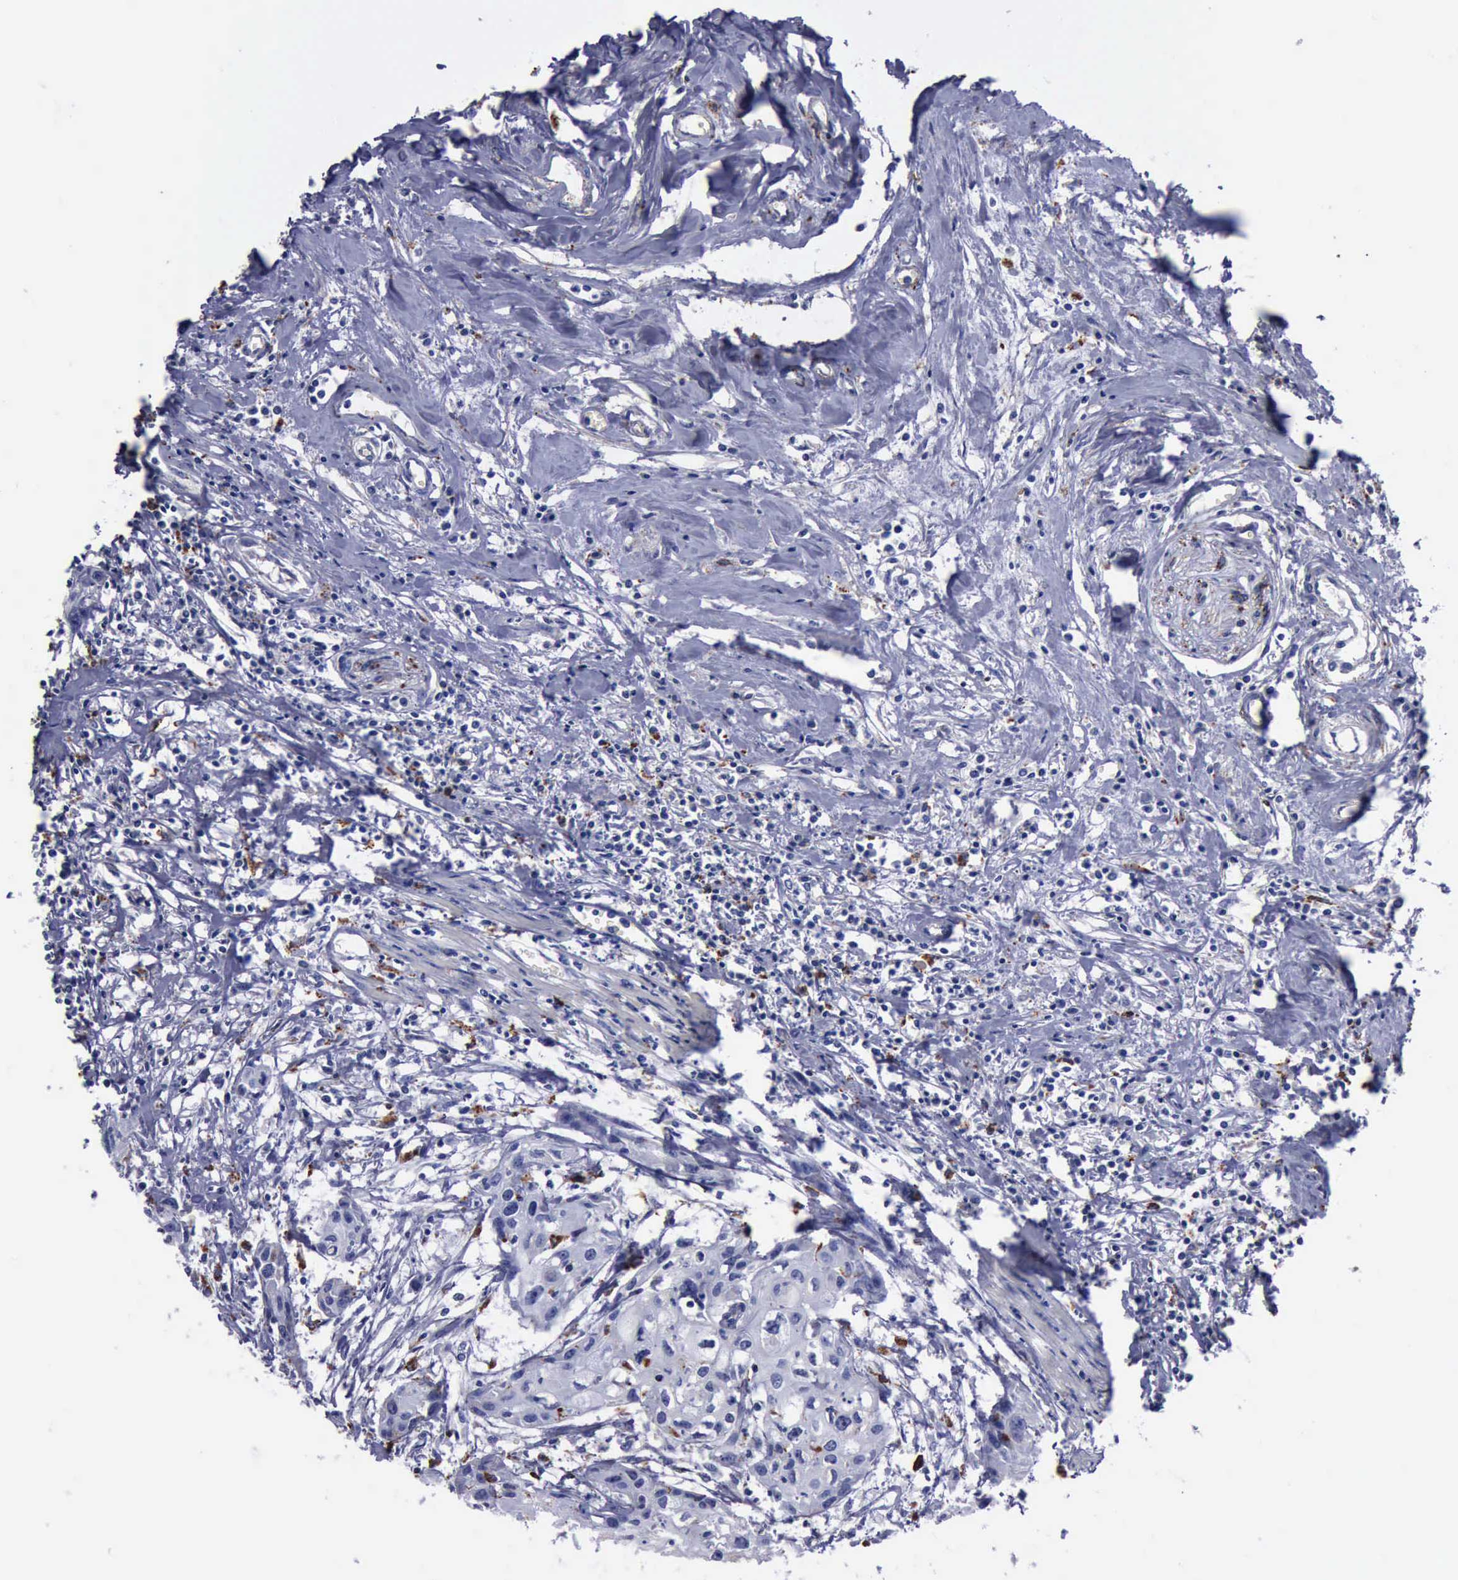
{"staining": {"intensity": "moderate", "quantity": "<25%", "location": "cytoplasmic/membranous"}, "tissue": "urothelial cancer", "cell_type": "Tumor cells", "image_type": "cancer", "snomed": [{"axis": "morphology", "description": "Urothelial carcinoma, High grade"}, {"axis": "topography", "description": "Urinary bladder"}], "caption": "Immunohistochemistry of urothelial cancer exhibits low levels of moderate cytoplasmic/membranous staining in approximately <25% of tumor cells.", "gene": "CTSD", "patient": {"sex": "male", "age": 54}}